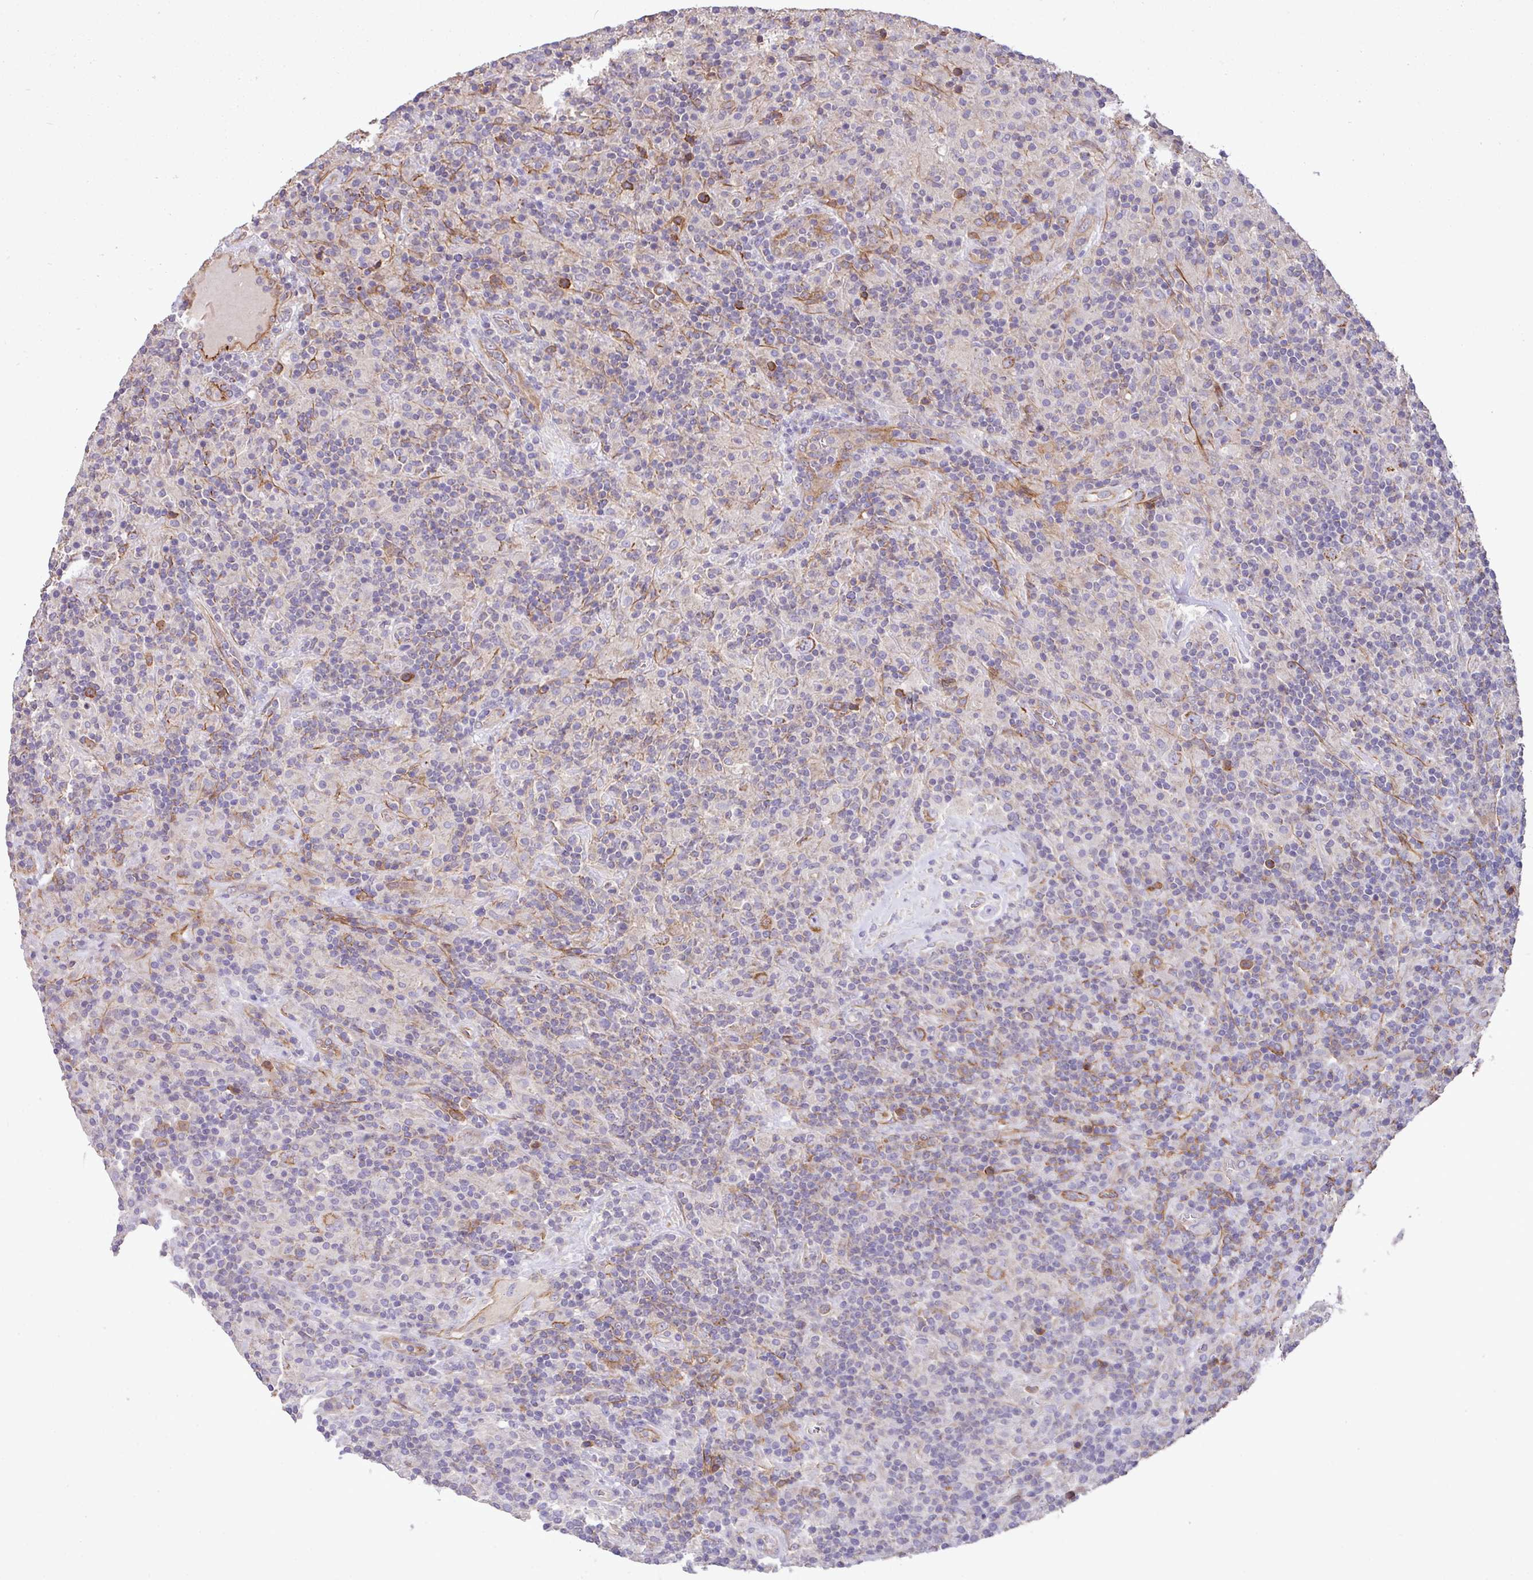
{"staining": {"intensity": "moderate", "quantity": "25%-75%", "location": "cytoplasmic/membranous"}, "tissue": "lymphoma", "cell_type": "Tumor cells", "image_type": "cancer", "snomed": [{"axis": "morphology", "description": "Hodgkin's disease, NOS"}, {"axis": "topography", "description": "Lymph node"}], "caption": "There is medium levels of moderate cytoplasmic/membranous expression in tumor cells of lymphoma, as demonstrated by immunohistochemical staining (brown color).", "gene": "LRRC53", "patient": {"sex": "male", "age": 70}}